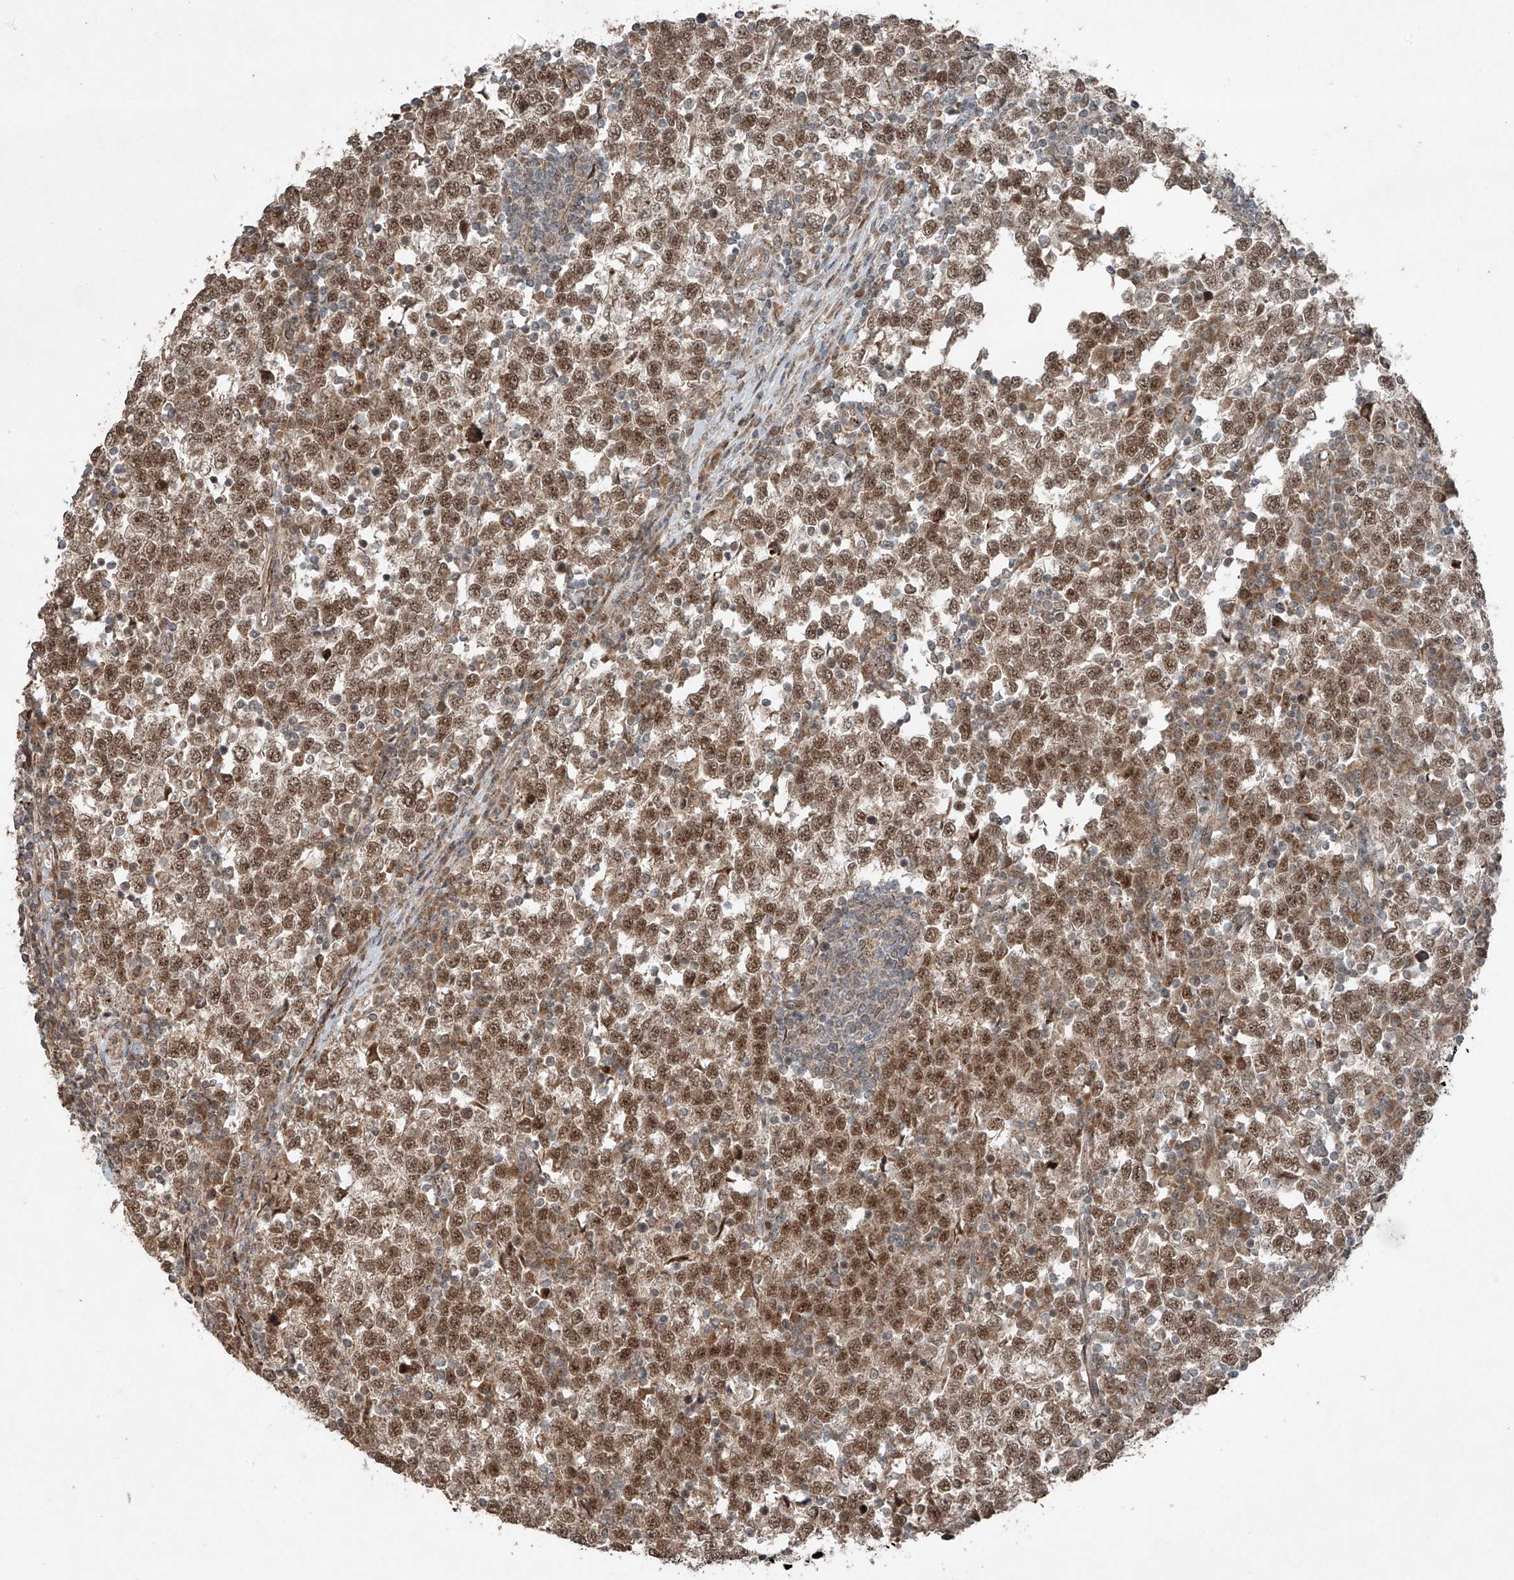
{"staining": {"intensity": "moderate", "quantity": ">75%", "location": "cytoplasmic/membranous,nuclear"}, "tissue": "testis cancer", "cell_type": "Tumor cells", "image_type": "cancer", "snomed": [{"axis": "morphology", "description": "Seminoma, NOS"}, {"axis": "topography", "description": "Testis"}], "caption": "Immunohistochemistry (IHC) of human testis cancer displays medium levels of moderate cytoplasmic/membranous and nuclear expression in approximately >75% of tumor cells. (DAB (3,3'-diaminobenzidine) = brown stain, brightfield microscopy at high magnification).", "gene": "ZNF620", "patient": {"sex": "male", "age": 65}}